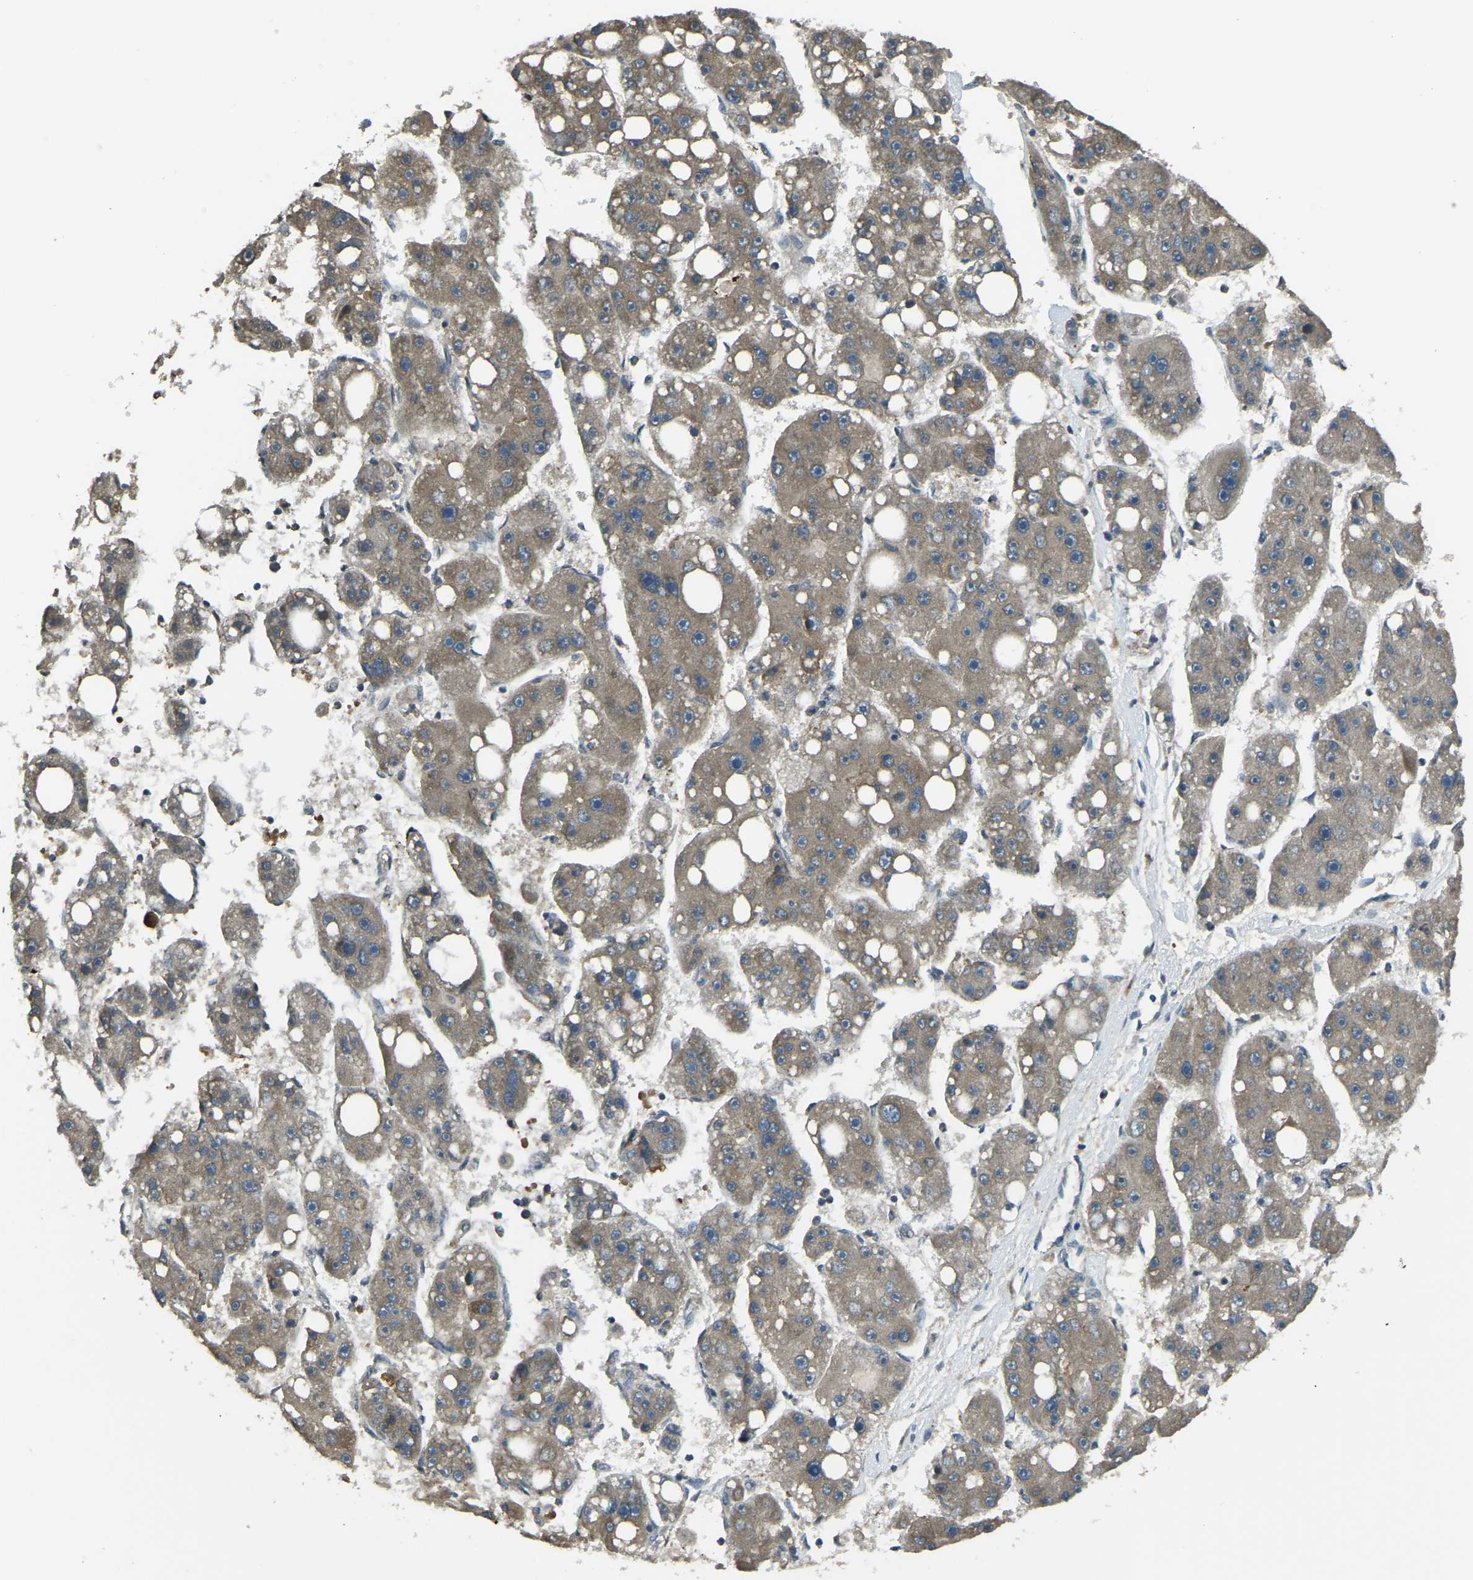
{"staining": {"intensity": "moderate", "quantity": ">75%", "location": "cytoplasmic/membranous"}, "tissue": "liver cancer", "cell_type": "Tumor cells", "image_type": "cancer", "snomed": [{"axis": "morphology", "description": "Carcinoma, Hepatocellular, NOS"}, {"axis": "topography", "description": "Liver"}], "caption": "Human liver cancer (hepatocellular carcinoma) stained for a protein (brown) displays moderate cytoplasmic/membranous positive expression in about >75% of tumor cells.", "gene": "AIMP1", "patient": {"sex": "female", "age": 61}}